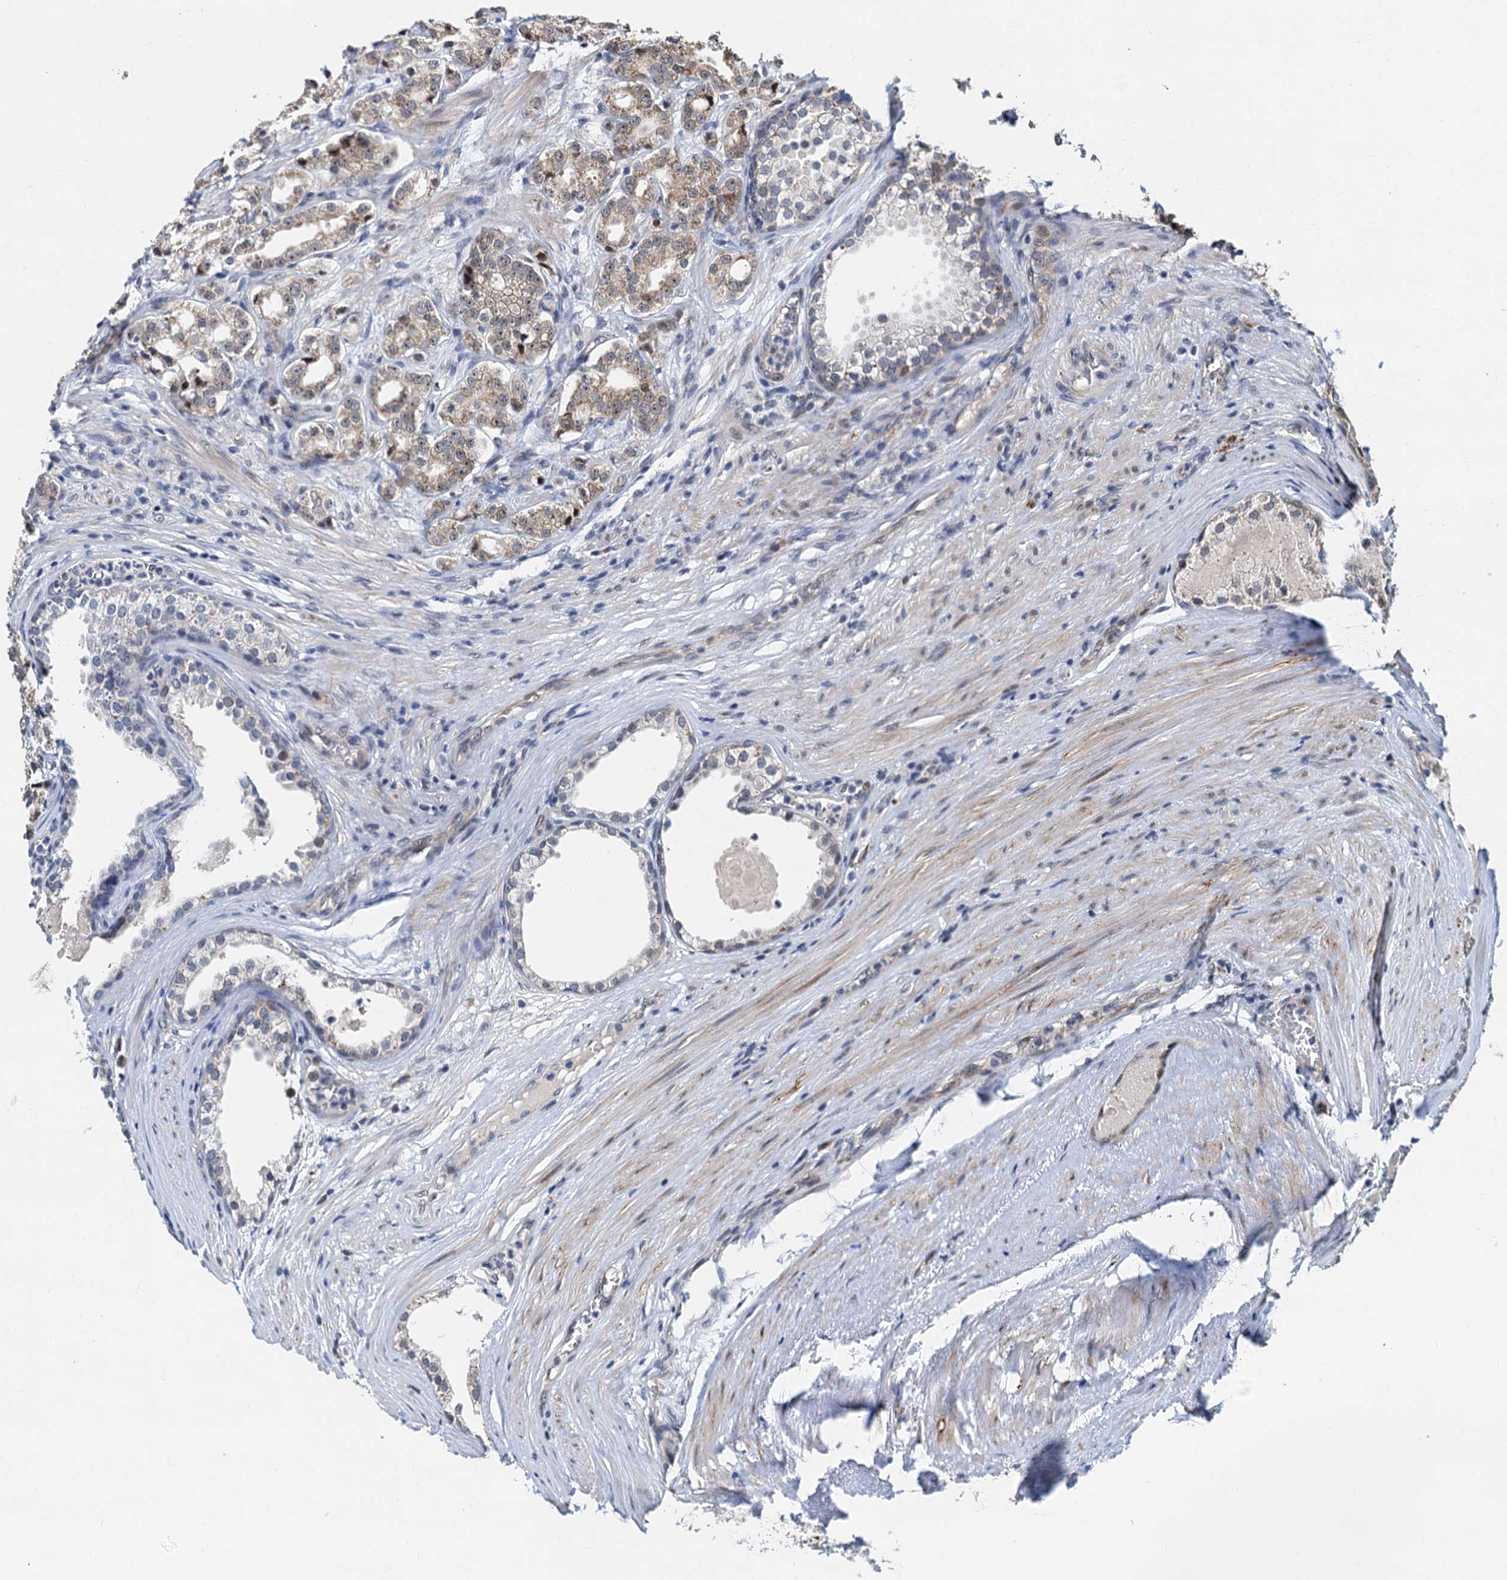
{"staining": {"intensity": "weak", "quantity": "25%-75%", "location": "cytoplasmic/membranous"}, "tissue": "prostate cancer", "cell_type": "Tumor cells", "image_type": "cancer", "snomed": [{"axis": "morphology", "description": "Adenocarcinoma, High grade"}, {"axis": "topography", "description": "Prostate"}], "caption": "Immunohistochemistry of prostate high-grade adenocarcinoma displays low levels of weak cytoplasmic/membranous expression in about 25%-75% of tumor cells. (DAB (3,3'-diaminobenzidine) = brown stain, brightfield microscopy at high magnification).", "gene": "DNAJC21", "patient": {"sex": "male", "age": 69}}